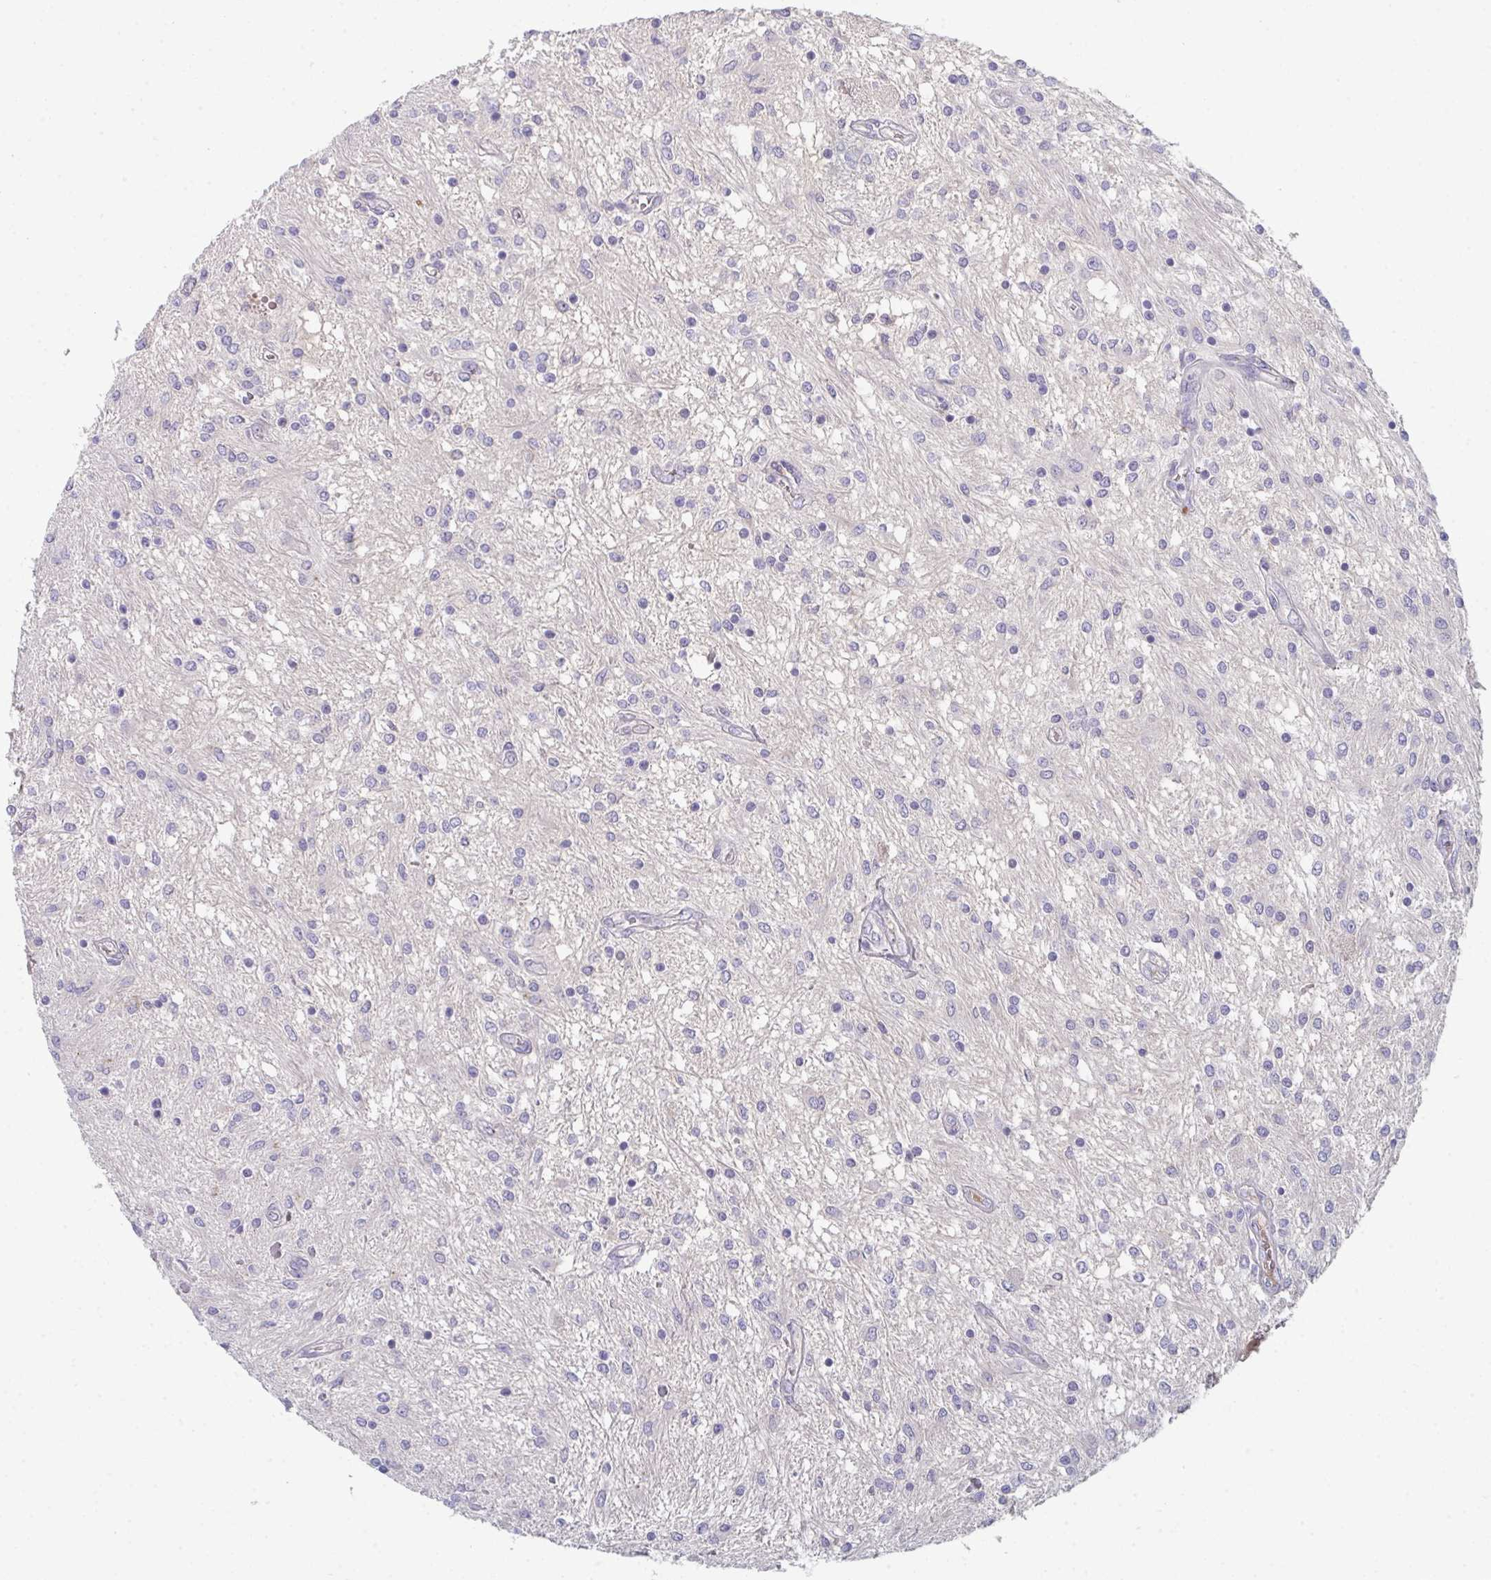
{"staining": {"intensity": "negative", "quantity": "none", "location": "none"}, "tissue": "glioma", "cell_type": "Tumor cells", "image_type": "cancer", "snomed": [{"axis": "morphology", "description": "Glioma, malignant, Low grade"}, {"axis": "topography", "description": "Cerebellum"}], "caption": "The image demonstrates no significant positivity in tumor cells of malignant glioma (low-grade). (DAB (3,3'-diaminobenzidine) immunohistochemistry (IHC) with hematoxylin counter stain).", "gene": "HGFAC", "patient": {"sex": "female", "age": 14}}